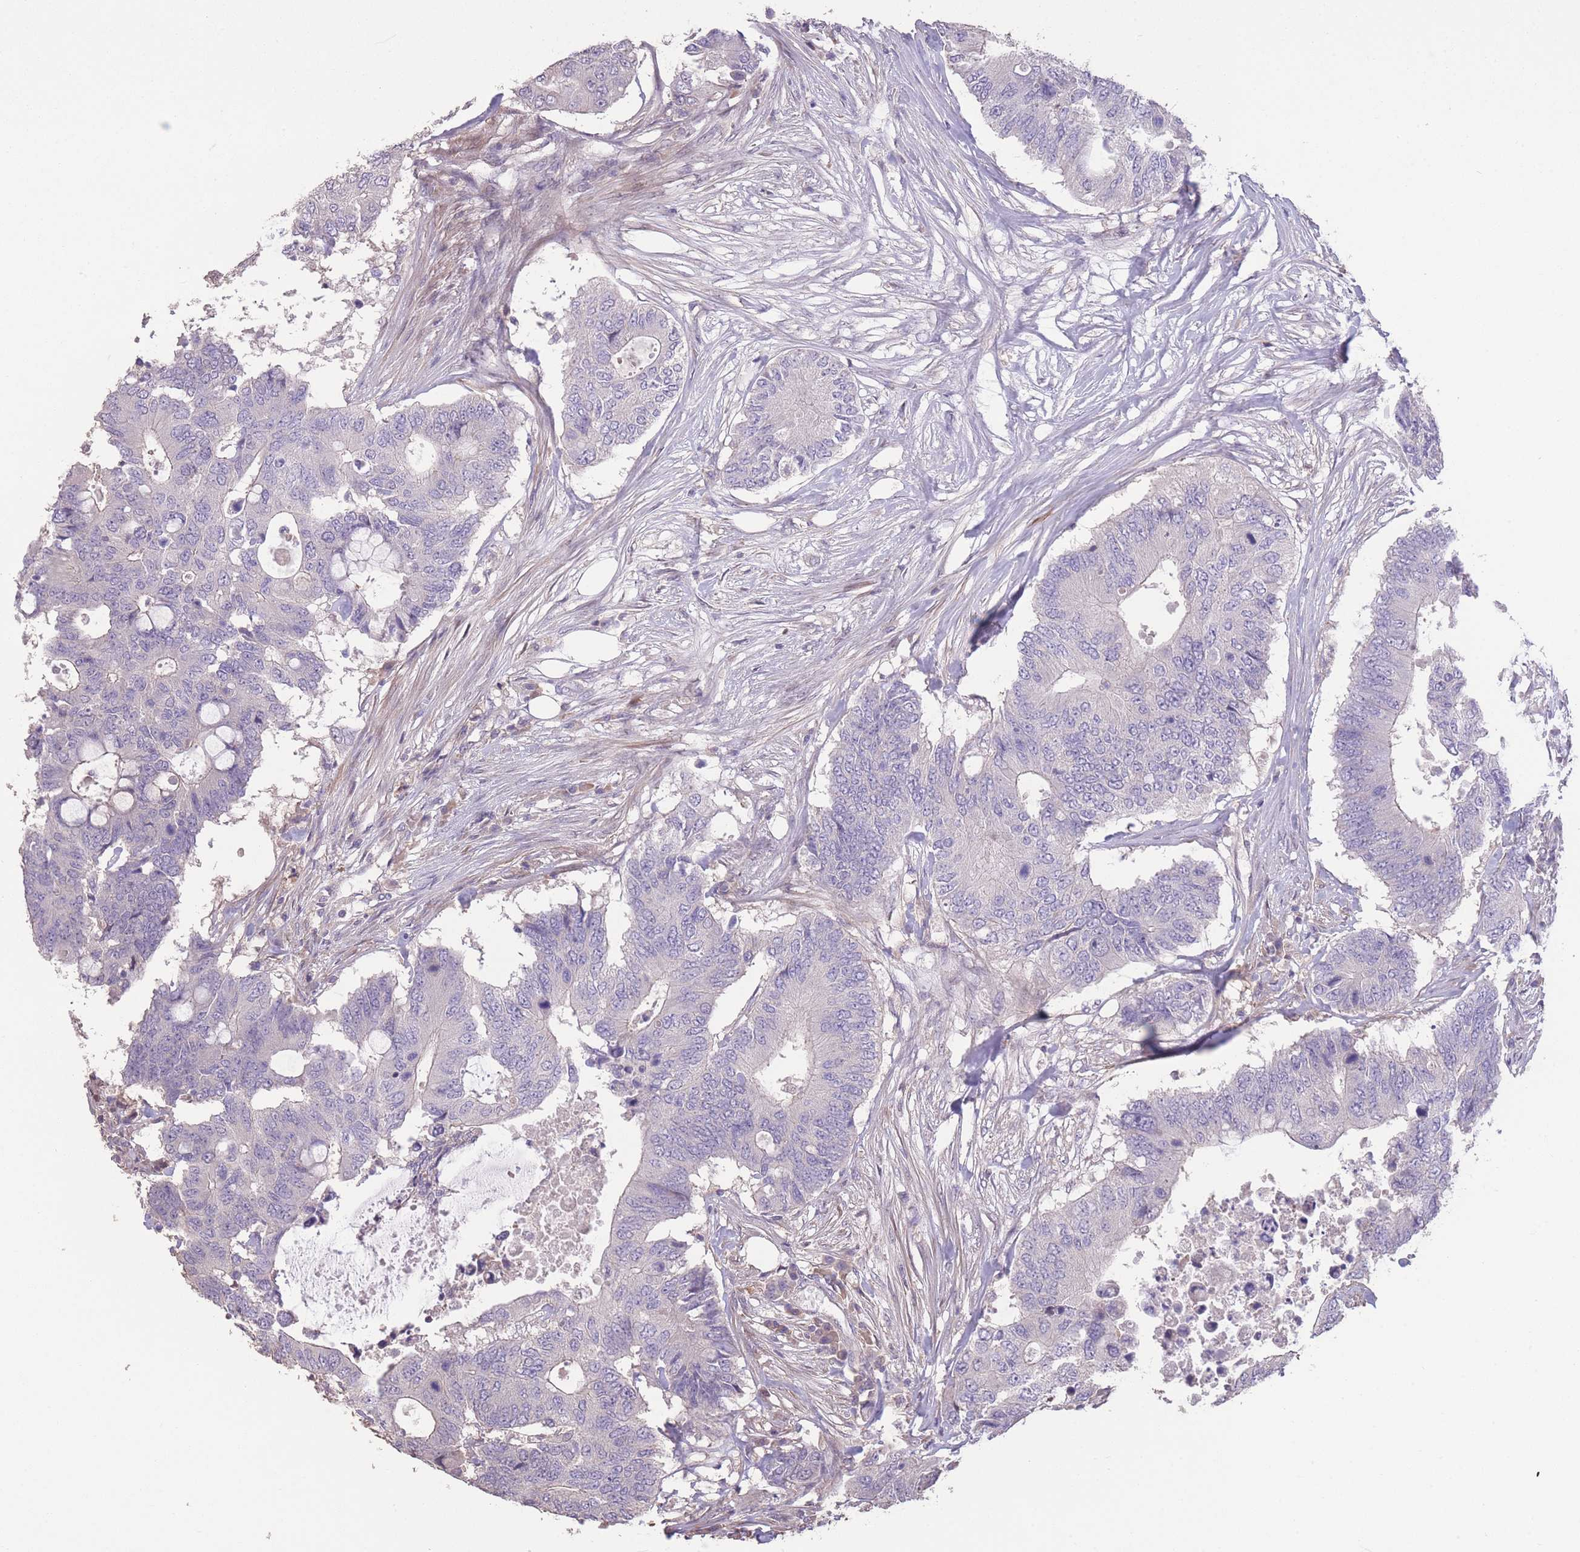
{"staining": {"intensity": "negative", "quantity": "none", "location": "none"}, "tissue": "colorectal cancer", "cell_type": "Tumor cells", "image_type": "cancer", "snomed": [{"axis": "morphology", "description": "Adenocarcinoma, NOS"}, {"axis": "topography", "description": "Colon"}], "caption": "IHC photomicrograph of human colorectal adenocarcinoma stained for a protein (brown), which shows no staining in tumor cells. (Brightfield microscopy of DAB immunohistochemistry at high magnification).", "gene": "RSPH10B", "patient": {"sex": "male", "age": 71}}